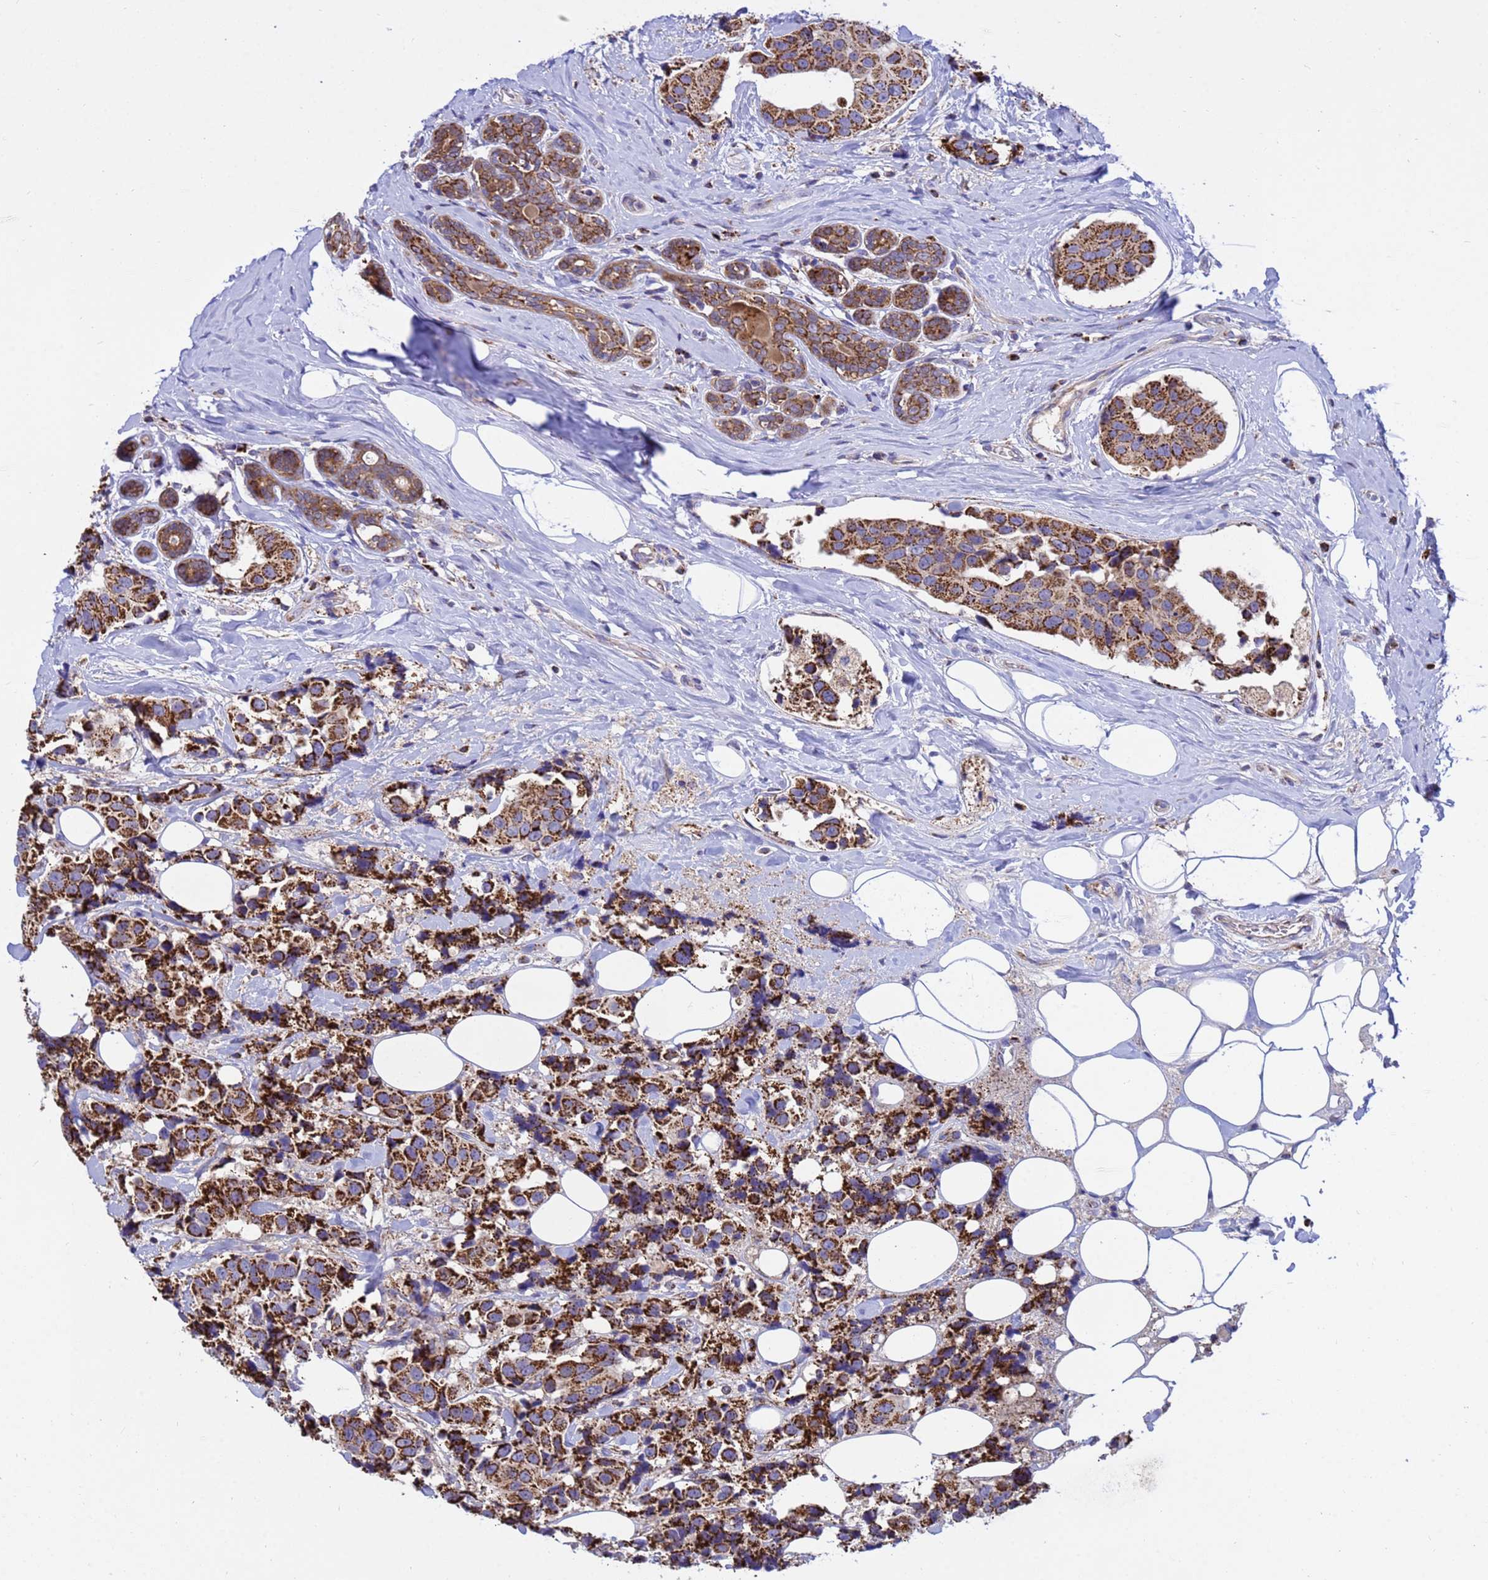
{"staining": {"intensity": "strong", "quantity": ">75%", "location": "cytoplasmic/membranous"}, "tissue": "breast cancer", "cell_type": "Tumor cells", "image_type": "cancer", "snomed": [{"axis": "morphology", "description": "Normal tissue, NOS"}, {"axis": "morphology", "description": "Duct carcinoma"}, {"axis": "topography", "description": "Breast"}], "caption": "This histopathology image demonstrates immunohistochemistry staining of infiltrating ductal carcinoma (breast), with high strong cytoplasmic/membranous staining in approximately >75% of tumor cells.", "gene": "TUBGCP3", "patient": {"sex": "female", "age": 39}}